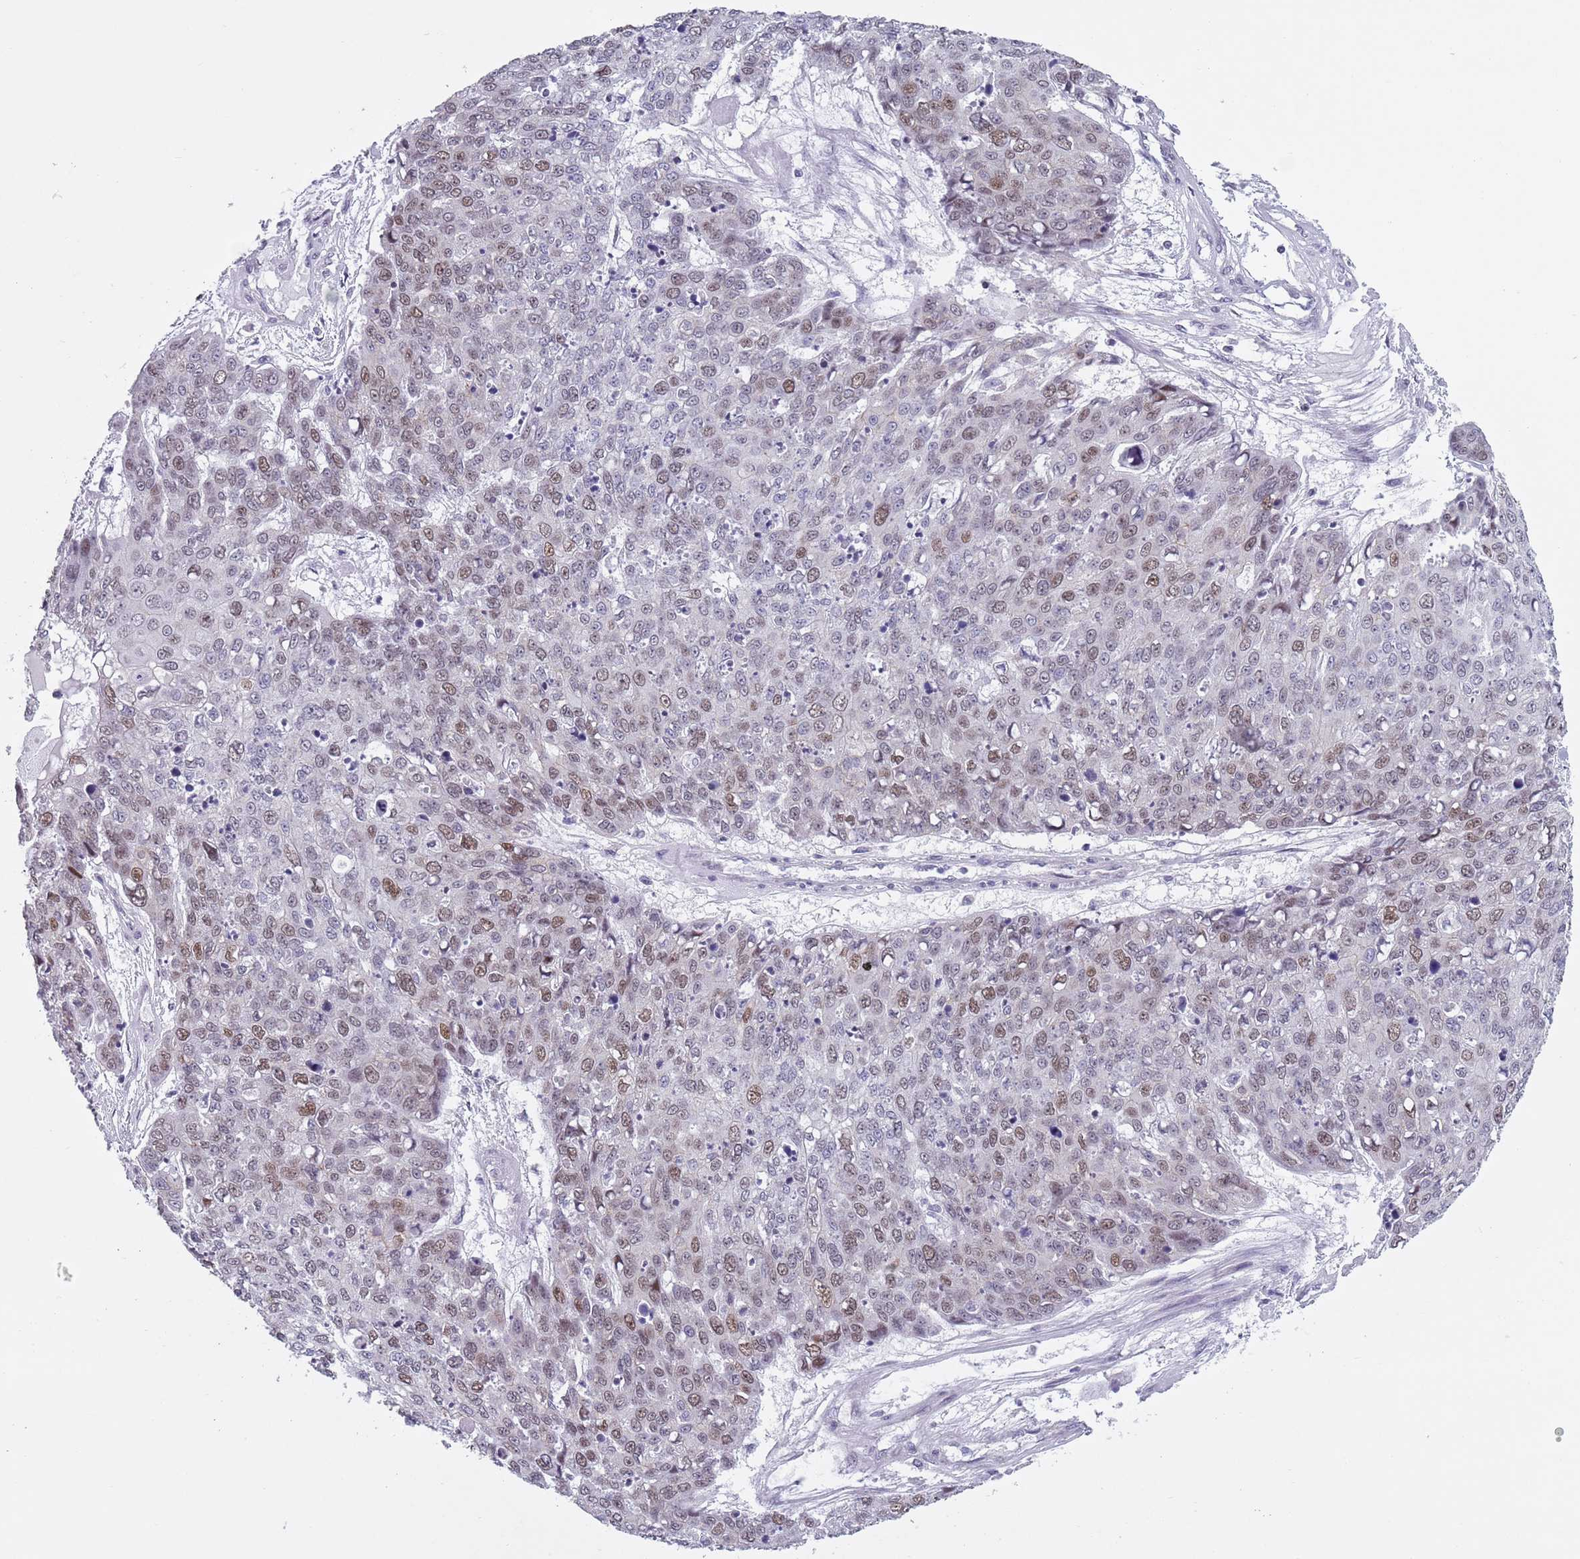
{"staining": {"intensity": "weak", "quantity": "25%-75%", "location": "nuclear"}, "tissue": "skin cancer", "cell_type": "Tumor cells", "image_type": "cancer", "snomed": [{"axis": "morphology", "description": "Squamous cell carcinoma, NOS"}, {"axis": "topography", "description": "Skin"}], "caption": "Immunohistochemical staining of human skin cancer (squamous cell carcinoma) shows weak nuclear protein expression in approximately 25%-75% of tumor cells.", "gene": "ZKSCAN2", "patient": {"sex": "male", "age": 71}}